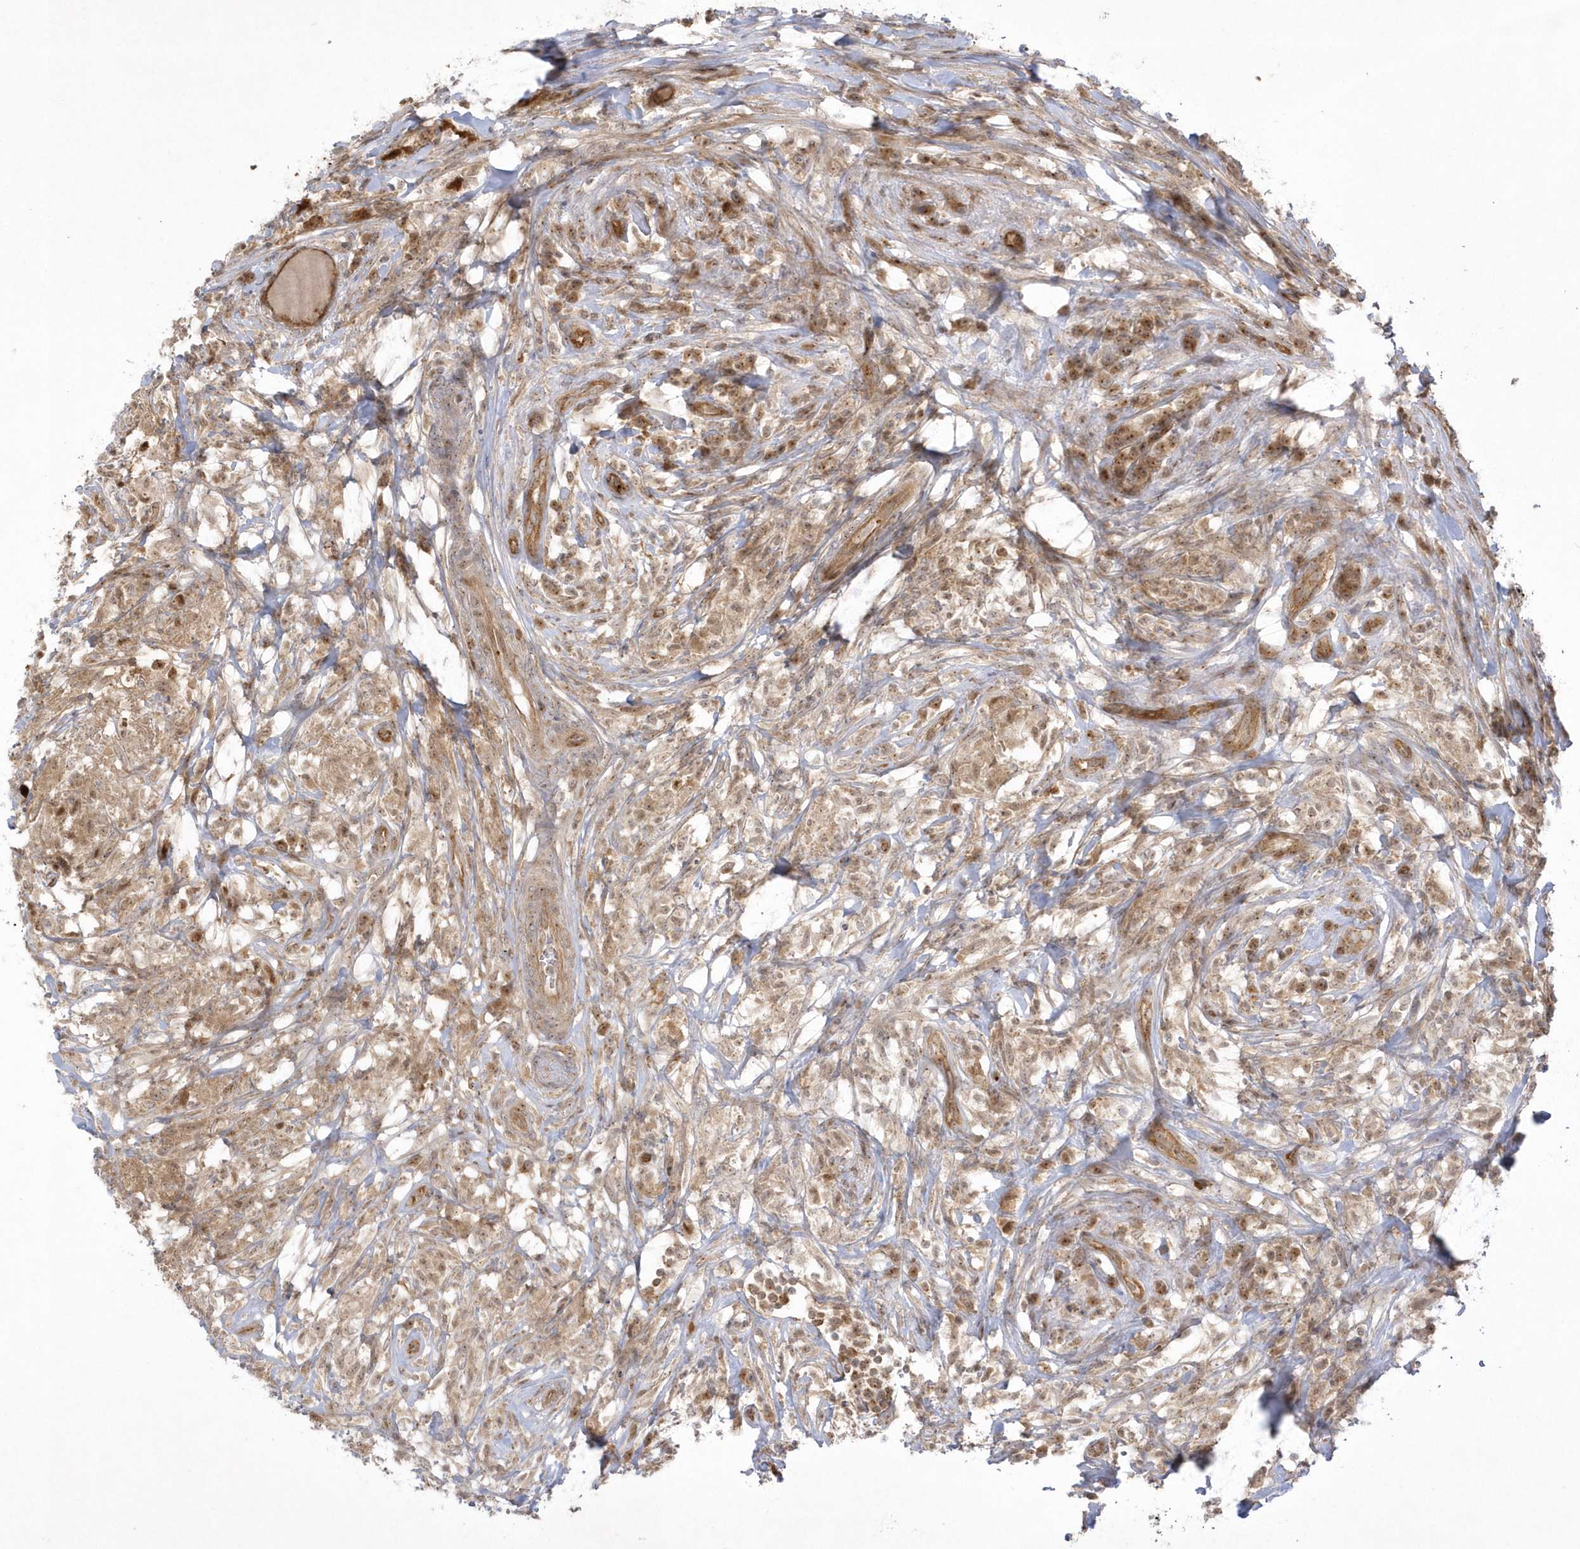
{"staining": {"intensity": "moderate", "quantity": ">75%", "location": "cytoplasmic/membranous,nuclear"}, "tissue": "testis cancer", "cell_type": "Tumor cells", "image_type": "cancer", "snomed": [{"axis": "morphology", "description": "Seminoma, NOS"}, {"axis": "topography", "description": "Testis"}], "caption": "High-magnification brightfield microscopy of testis cancer (seminoma) stained with DAB (brown) and counterstained with hematoxylin (blue). tumor cells exhibit moderate cytoplasmic/membranous and nuclear positivity is appreciated in approximately>75% of cells.", "gene": "NAF1", "patient": {"sex": "male", "age": 49}}